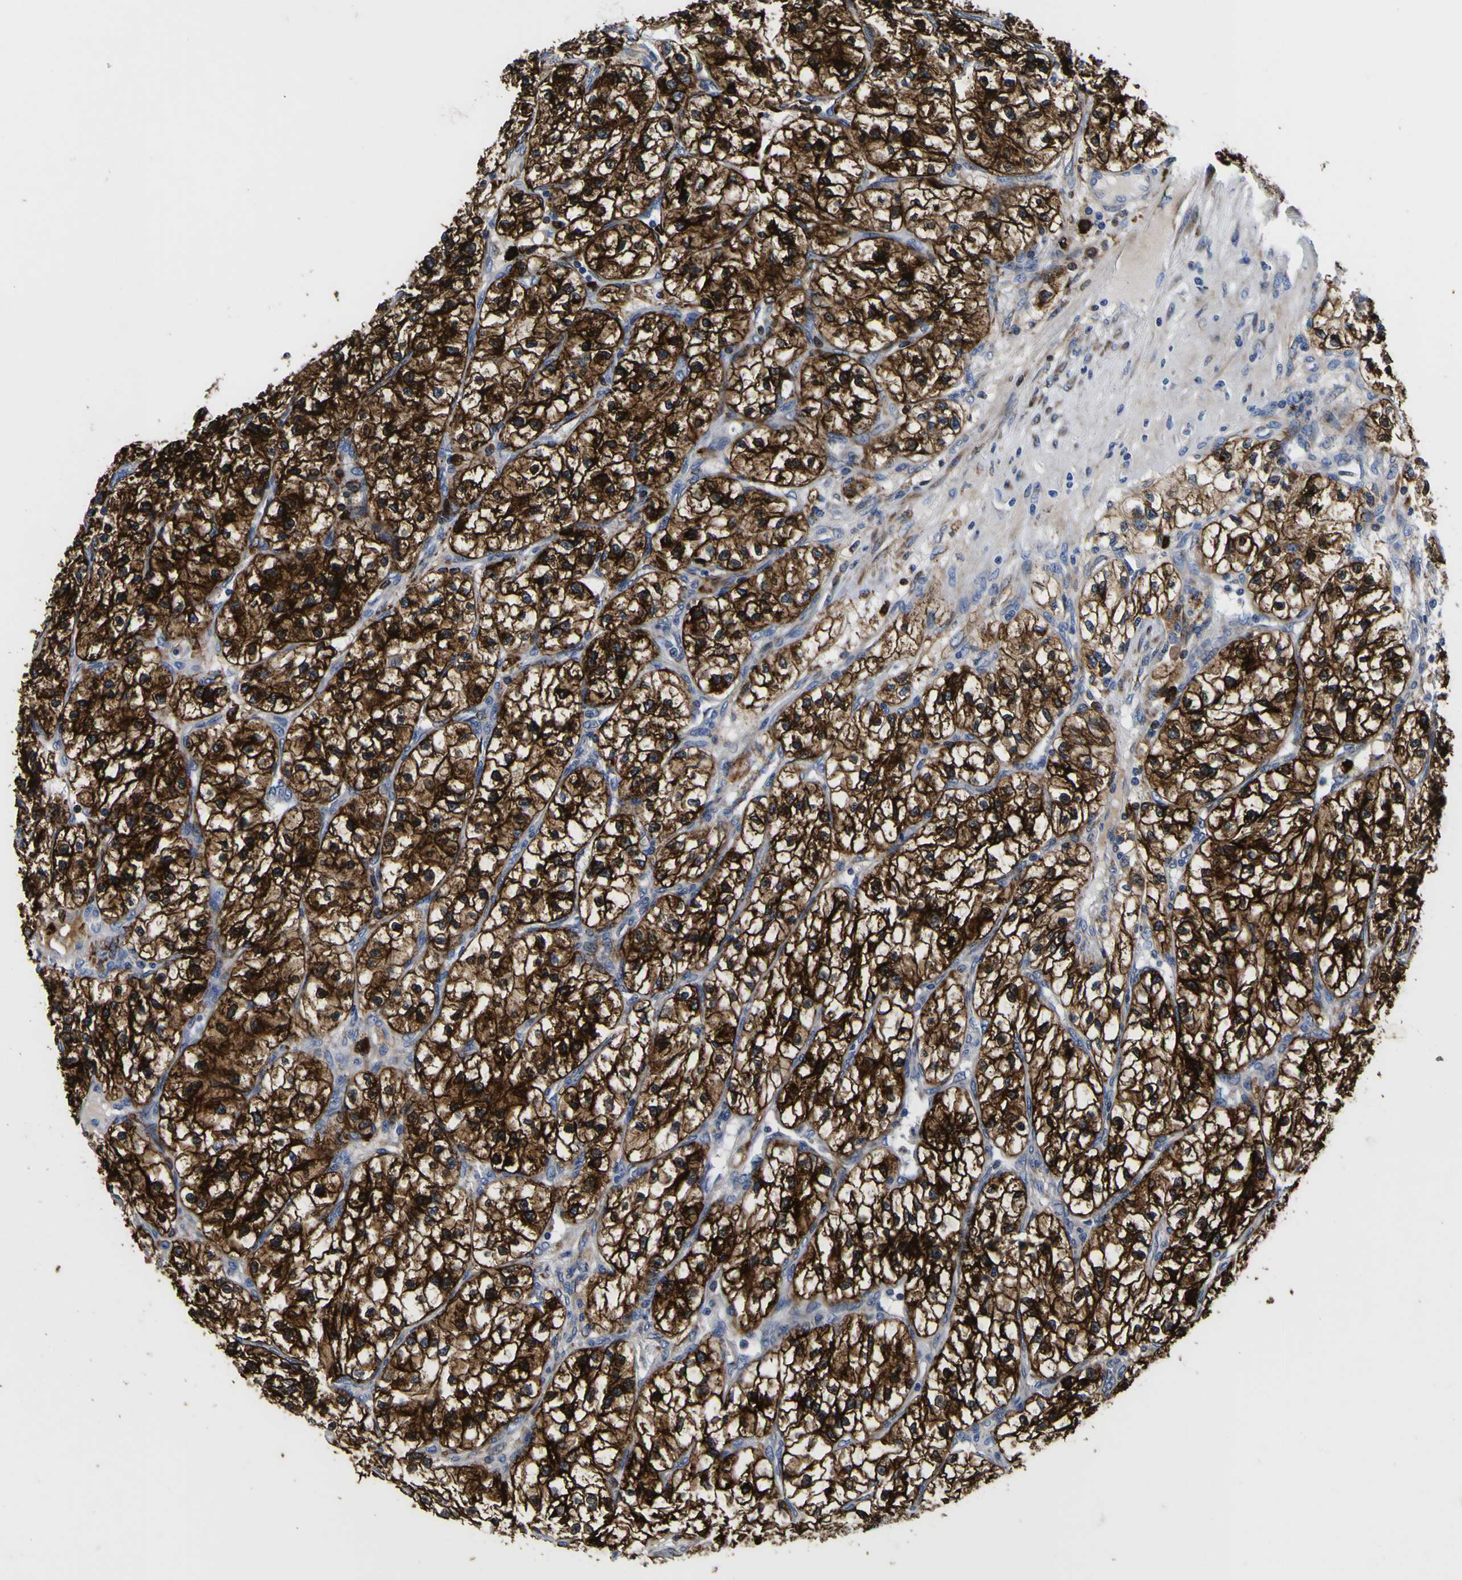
{"staining": {"intensity": "strong", "quantity": ">75%", "location": "cytoplasmic/membranous"}, "tissue": "renal cancer", "cell_type": "Tumor cells", "image_type": "cancer", "snomed": [{"axis": "morphology", "description": "Adenocarcinoma, NOS"}, {"axis": "topography", "description": "Kidney"}], "caption": "Protein staining of renal cancer (adenocarcinoma) tissue displays strong cytoplasmic/membranous expression in about >75% of tumor cells. (DAB (3,3'-diaminobenzidine) IHC, brown staining for protein, blue staining for nuclei).", "gene": "SCD", "patient": {"sex": "female", "age": 57}}